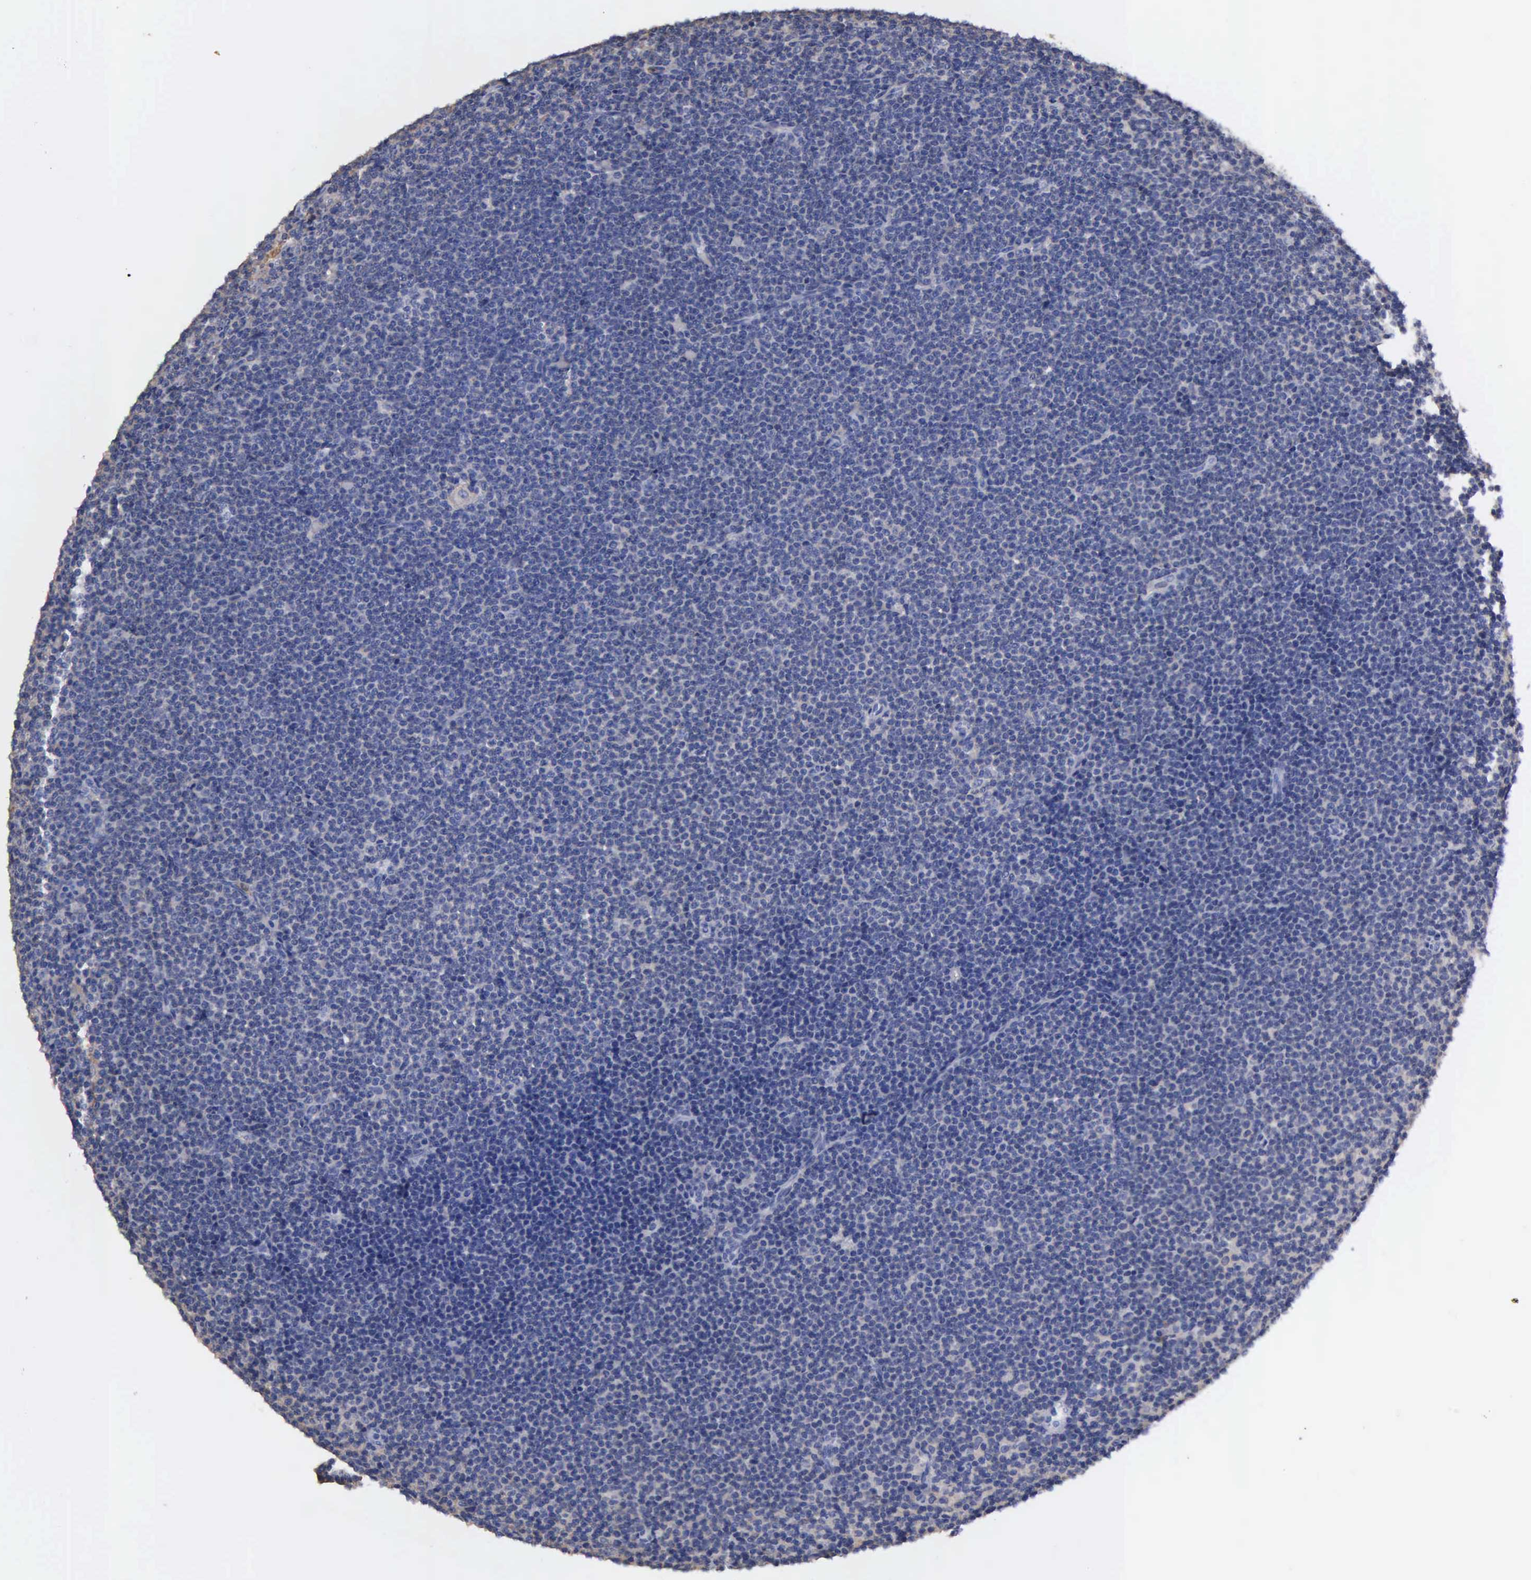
{"staining": {"intensity": "negative", "quantity": "none", "location": "none"}, "tissue": "lymphoma", "cell_type": "Tumor cells", "image_type": "cancer", "snomed": [{"axis": "morphology", "description": "Malignant lymphoma, non-Hodgkin's type, Low grade"}, {"axis": "topography", "description": "Lymph node"}], "caption": "The photomicrograph demonstrates no significant positivity in tumor cells of low-grade malignant lymphoma, non-Hodgkin's type. (Immunohistochemistry, brightfield microscopy, high magnification).", "gene": "G6PD", "patient": {"sex": "female", "age": 69}}